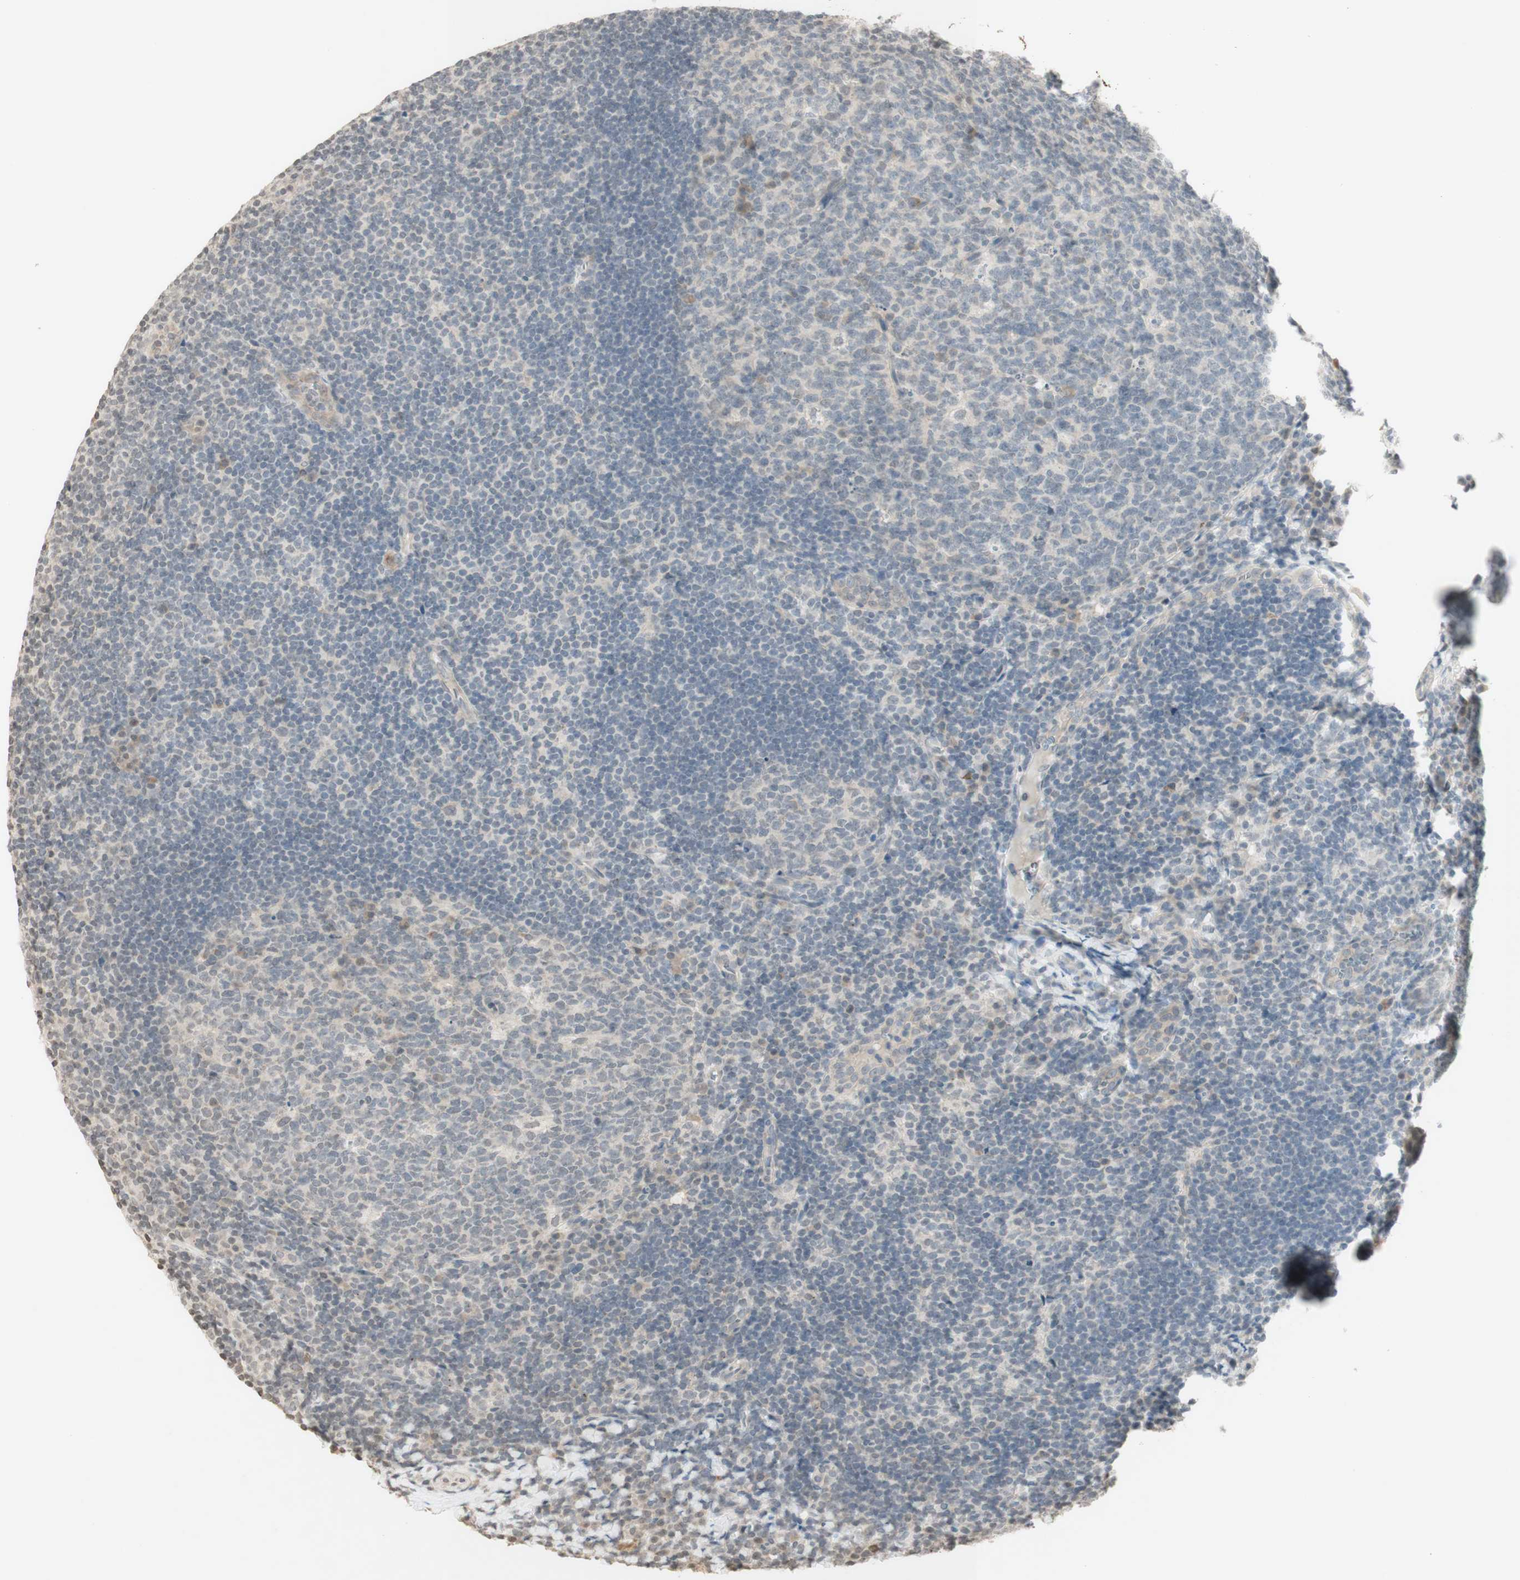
{"staining": {"intensity": "negative", "quantity": "none", "location": "none"}, "tissue": "tonsil", "cell_type": "Germinal center cells", "image_type": "normal", "snomed": [{"axis": "morphology", "description": "Normal tissue, NOS"}, {"axis": "topography", "description": "Tonsil"}], "caption": "Immunohistochemical staining of unremarkable human tonsil exhibits no significant staining in germinal center cells. (IHC, brightfield microscopy, high magnification).", "gene": "GLI1", "patient": {"sex": "male", "age": 37}}